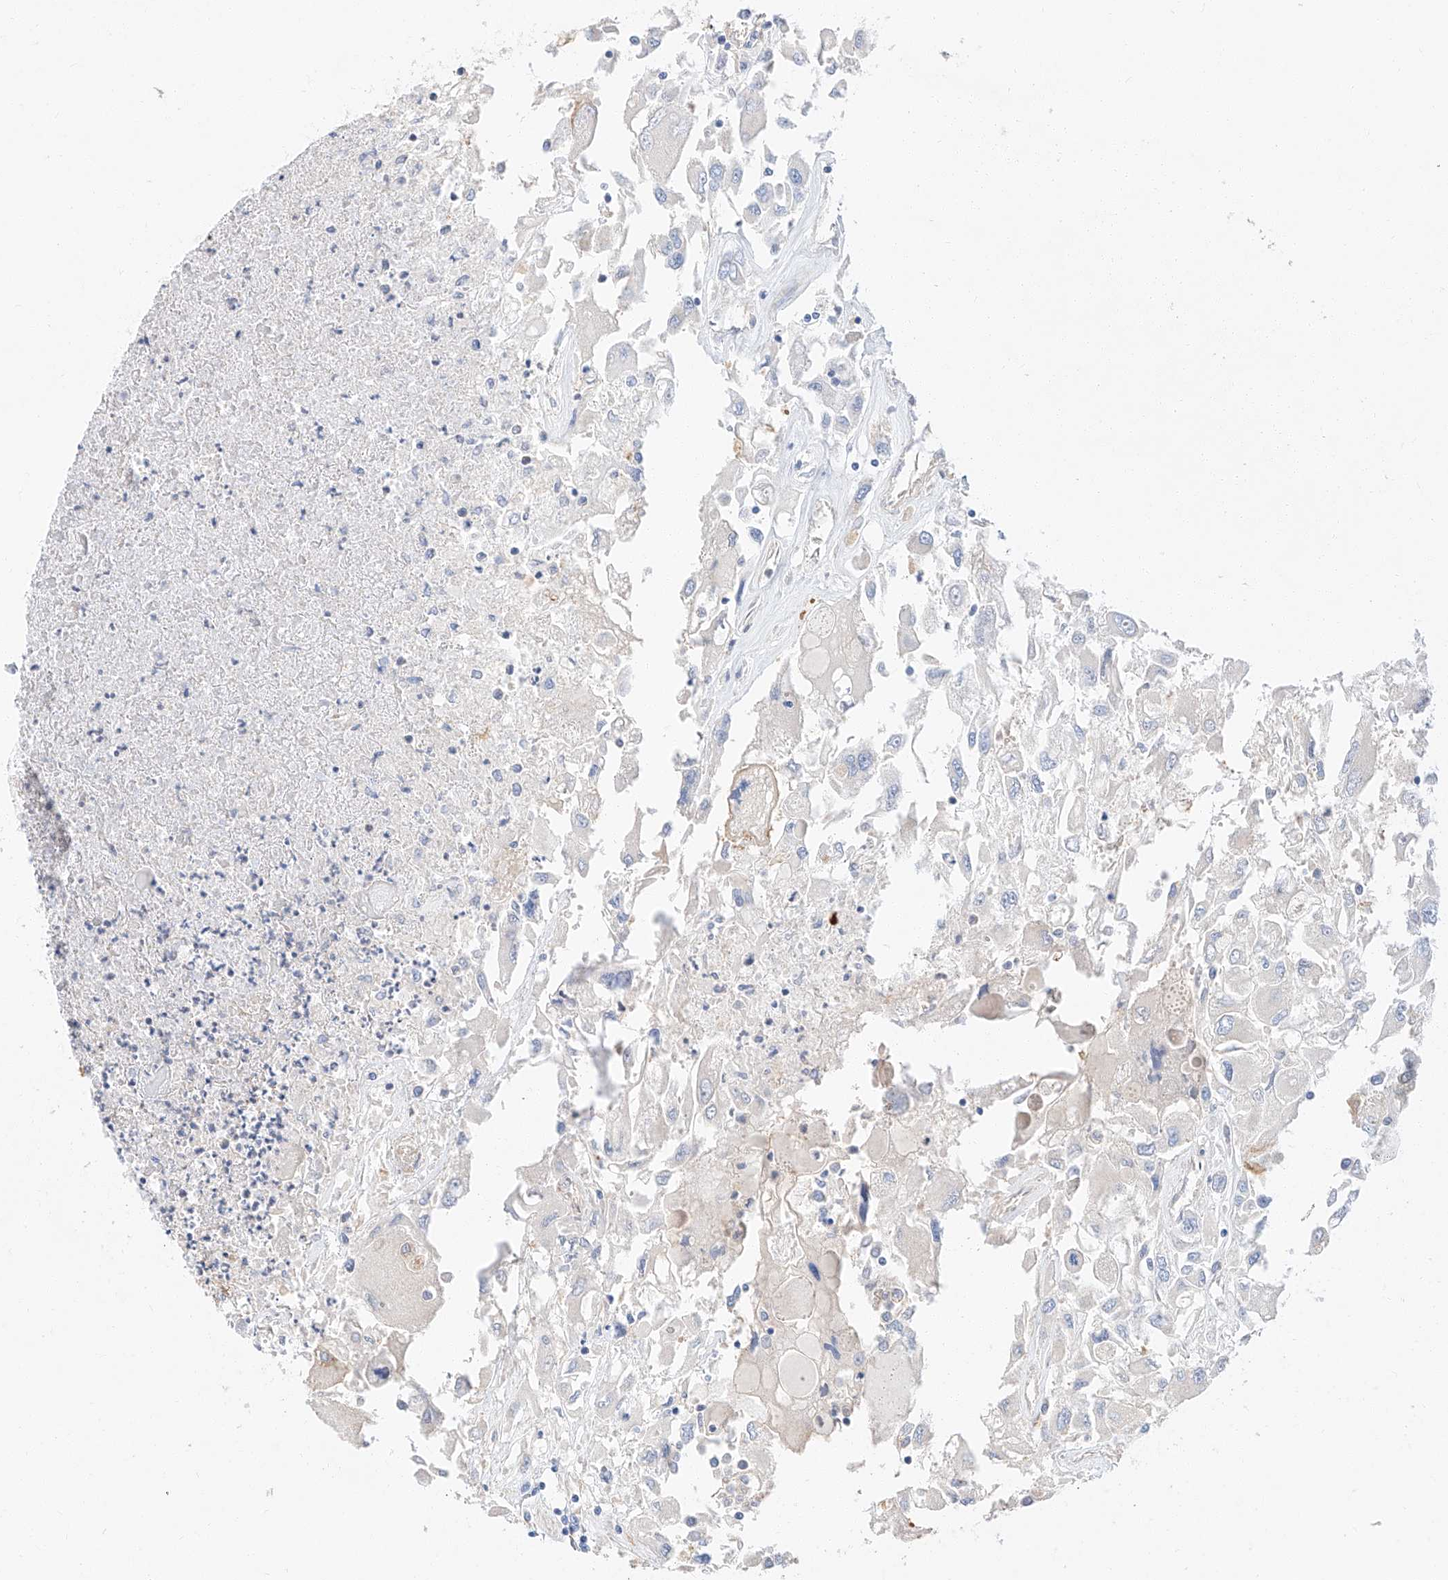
{"staining": {"intensity": "negative", "quantity": "none", "location": "none"}, "tissue": "renal cancer", "cell_type": "Tumor cells", "image_type": "cancer", "snomed": [{"axis": "morphology", "description": "Adenocarcinoma, NOS"}, {"axis": "topography", "description": "Kidney"}], "caption": "The immunohistochemistry (IHC) histopathology image has no significant positivity in tumor cells of renal cancer (adenocarcinoma) tissue.", "gene": "GLMN", "patient": {"sex": "female", "age": 52}}